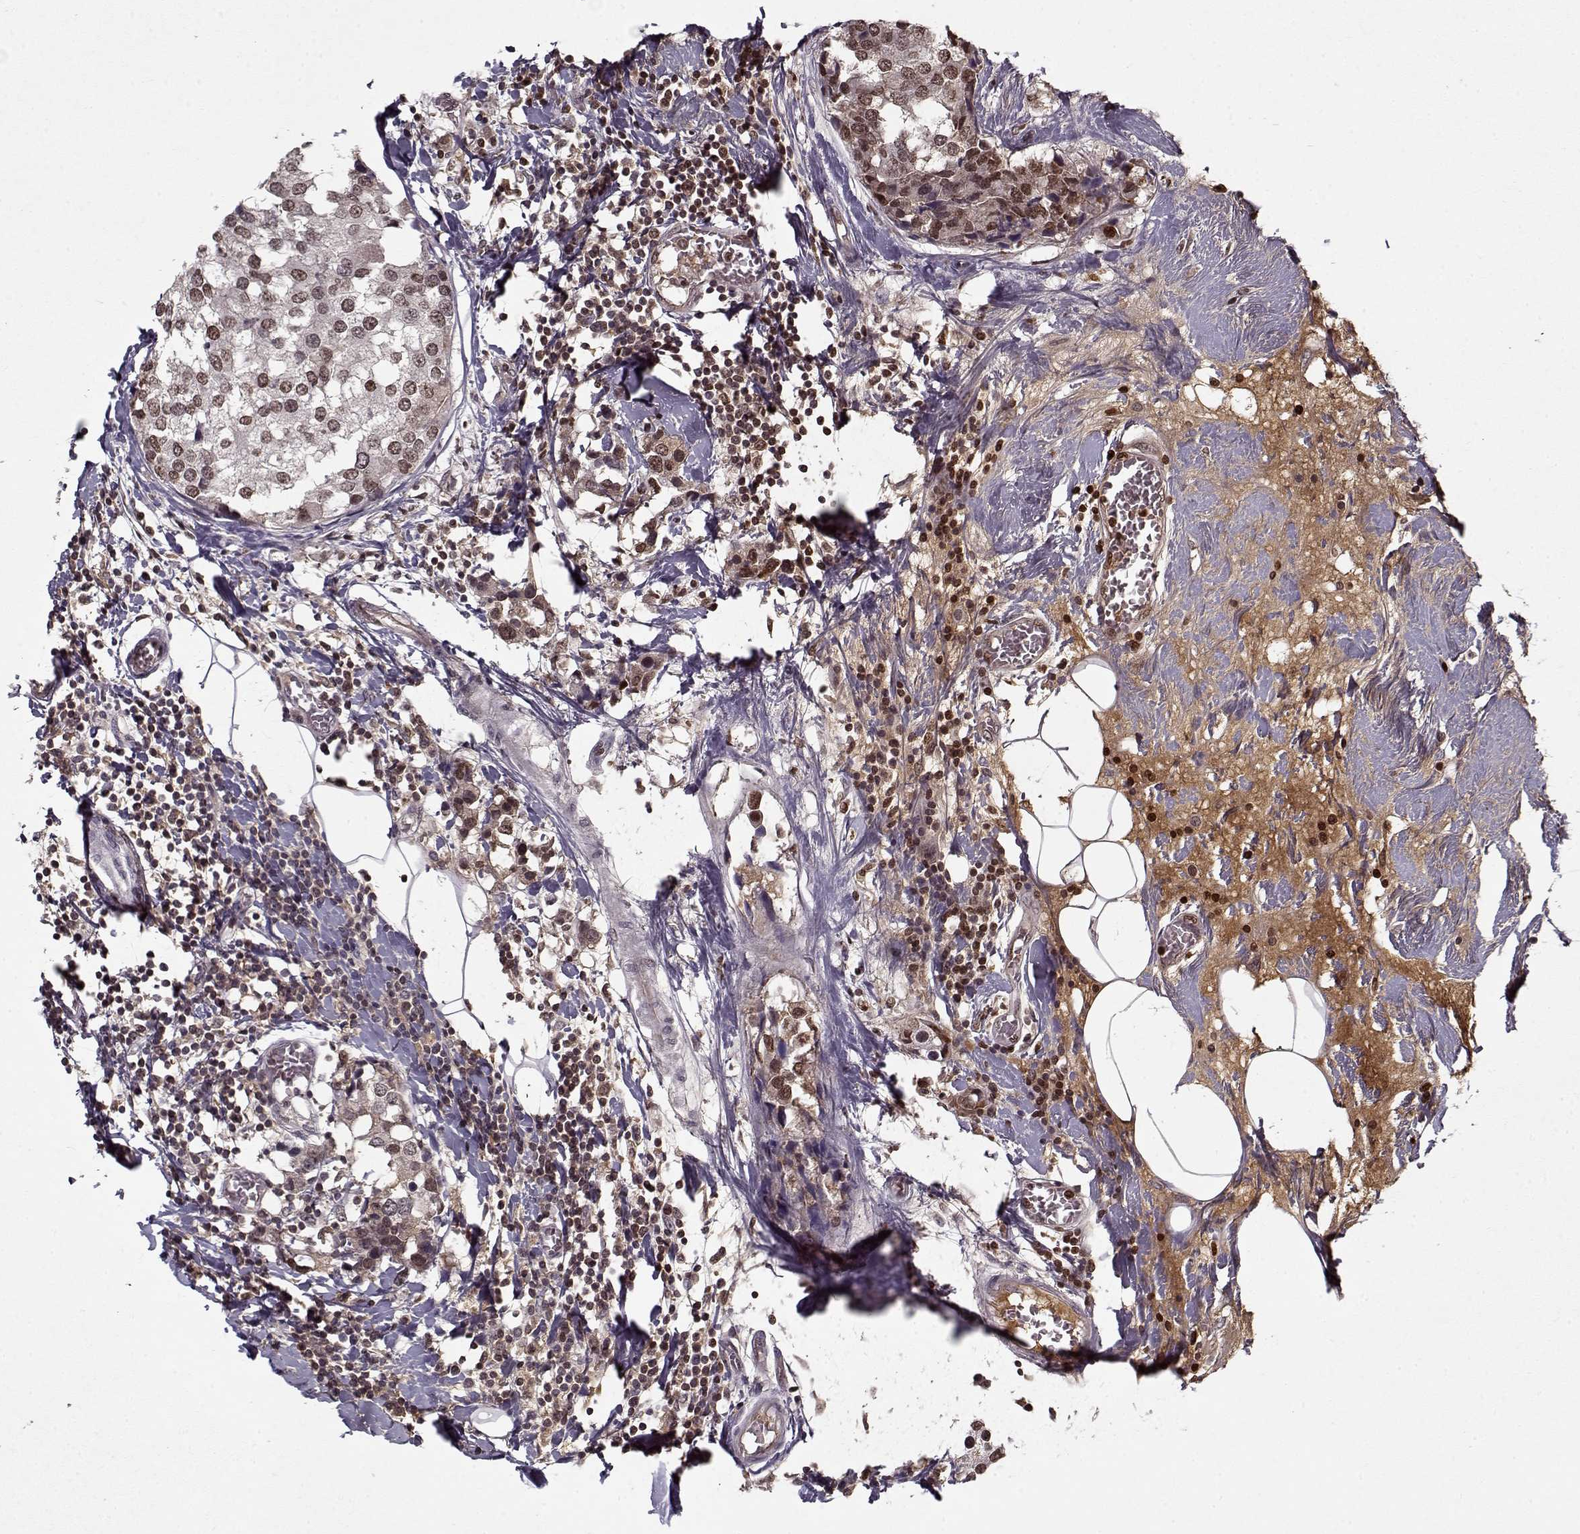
{"staining": {"intensity": "weak", "quantity": ">75%", "location": "nuclear"}, "tissue": "breast cancer", "cell_type": "Tumor cells", "image_type": "cancer", "snomed": [{"axis": "morphology", "description": "Lobular carcinoma"}, {"axis": "topography", "description": "Breast"}], "caption": "Immunohistochemistry (IHC) photomicrograph of neoplastic tissue: human breast cancer stained using immunohistochemistry (IHC) exhibits low levels of weak protein expression localized specifically in the nuclear of tumor cells, appearing as a nuclear brown color.", "gene": "AFM", "patient": {"sex": "female", "age": 59}}